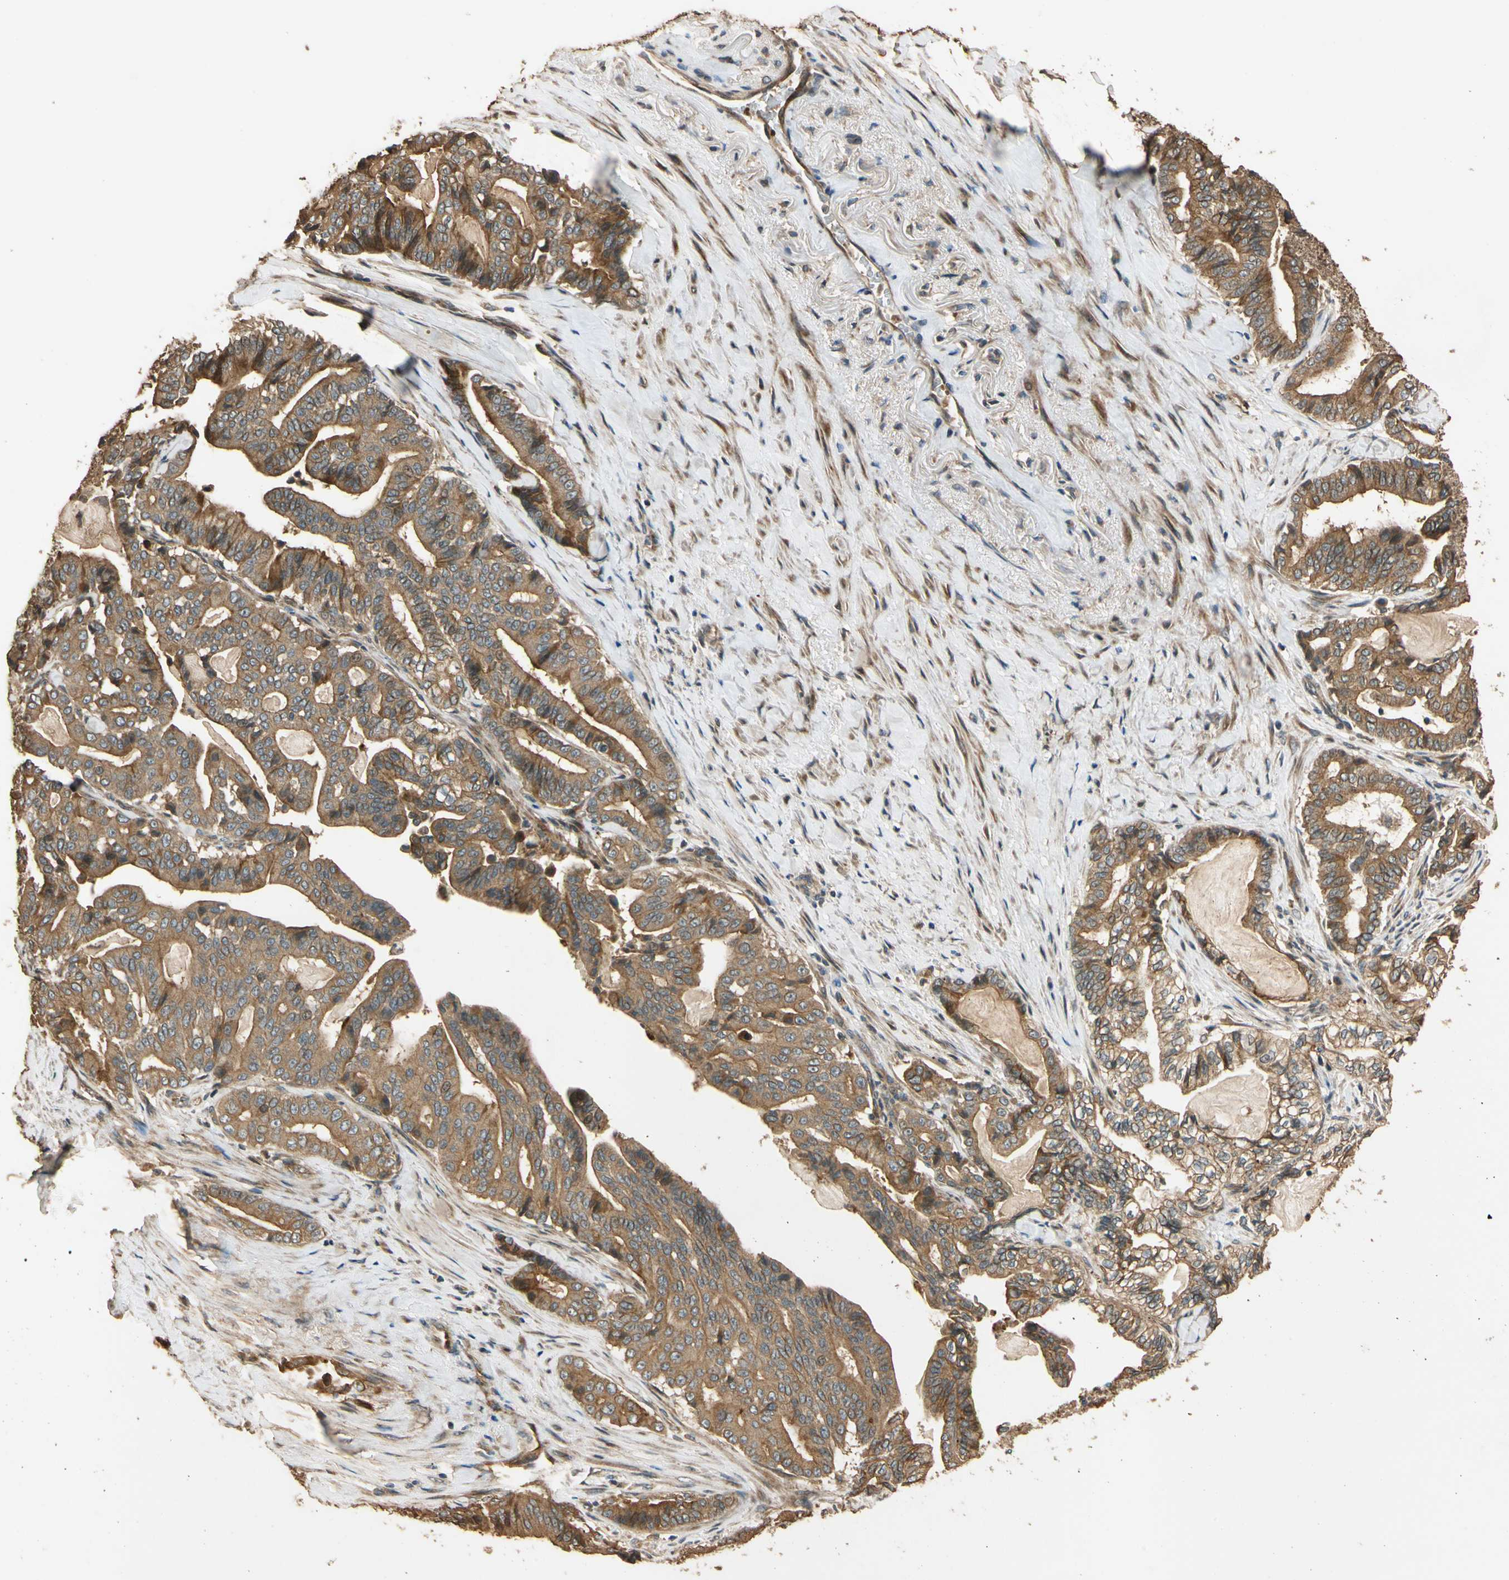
{"staining": {"intensity": "moderate", "quantity": ">75%", "location": "cytoplasmic/membranous"}, "tissue": "pancreatic cancer", "cell_type": "Tumor cells", "image_type": "cancer", "snomed": [{"axis": "morphology", "description": "Adenocarcinoma, NOS"}, {"axis": "topography", "description": "Pancreas"}], "caption": "This is a micrograph of immunohistochemistry (IHC) staining of adenocarcinoma (pancreatic), which shows moderate staining in the cytoplasmic/membranous of tumor cells.", "gene": "MGRN1", "patient": {"sex": "male", "age": 63}}